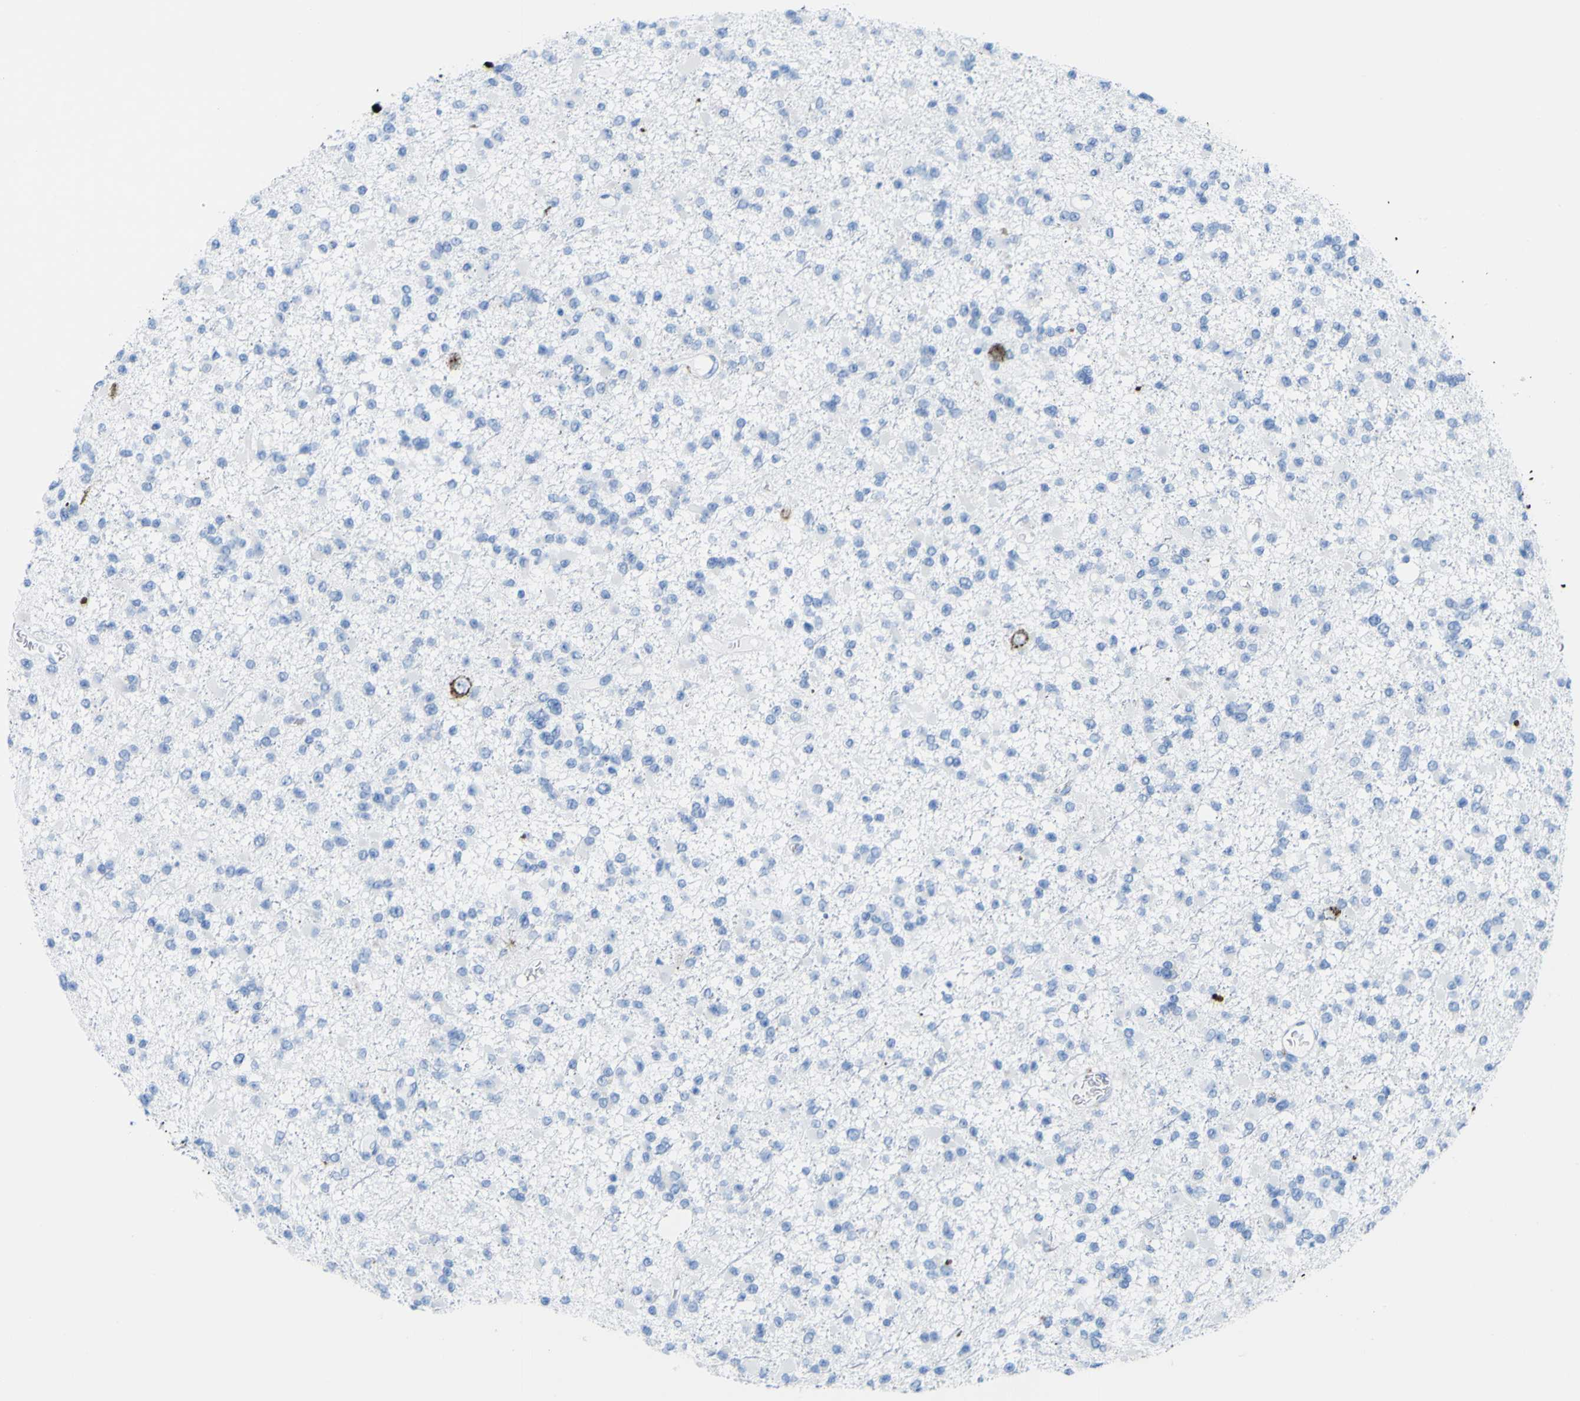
{"staining": {"intensity": "negative", "quantity": "none", "location": "none"}, "tissue": "glioma", "cell_type": "Tumor cells", "image_type": "cancer", "snomed": [{"axis": "morphology", "description": "Glioma, malignant, Low grade"}, {"axis": "topography", "description": "Brain"}], "caption": "DAB (3,3'-diaminobenzidine) immunohistochemical staining of human glioma reveals no significant positivity in tumor cells. Nuclei are stained in blue.", "gene": "PLD3", "patient": {"sex": "female", "age": 22}}